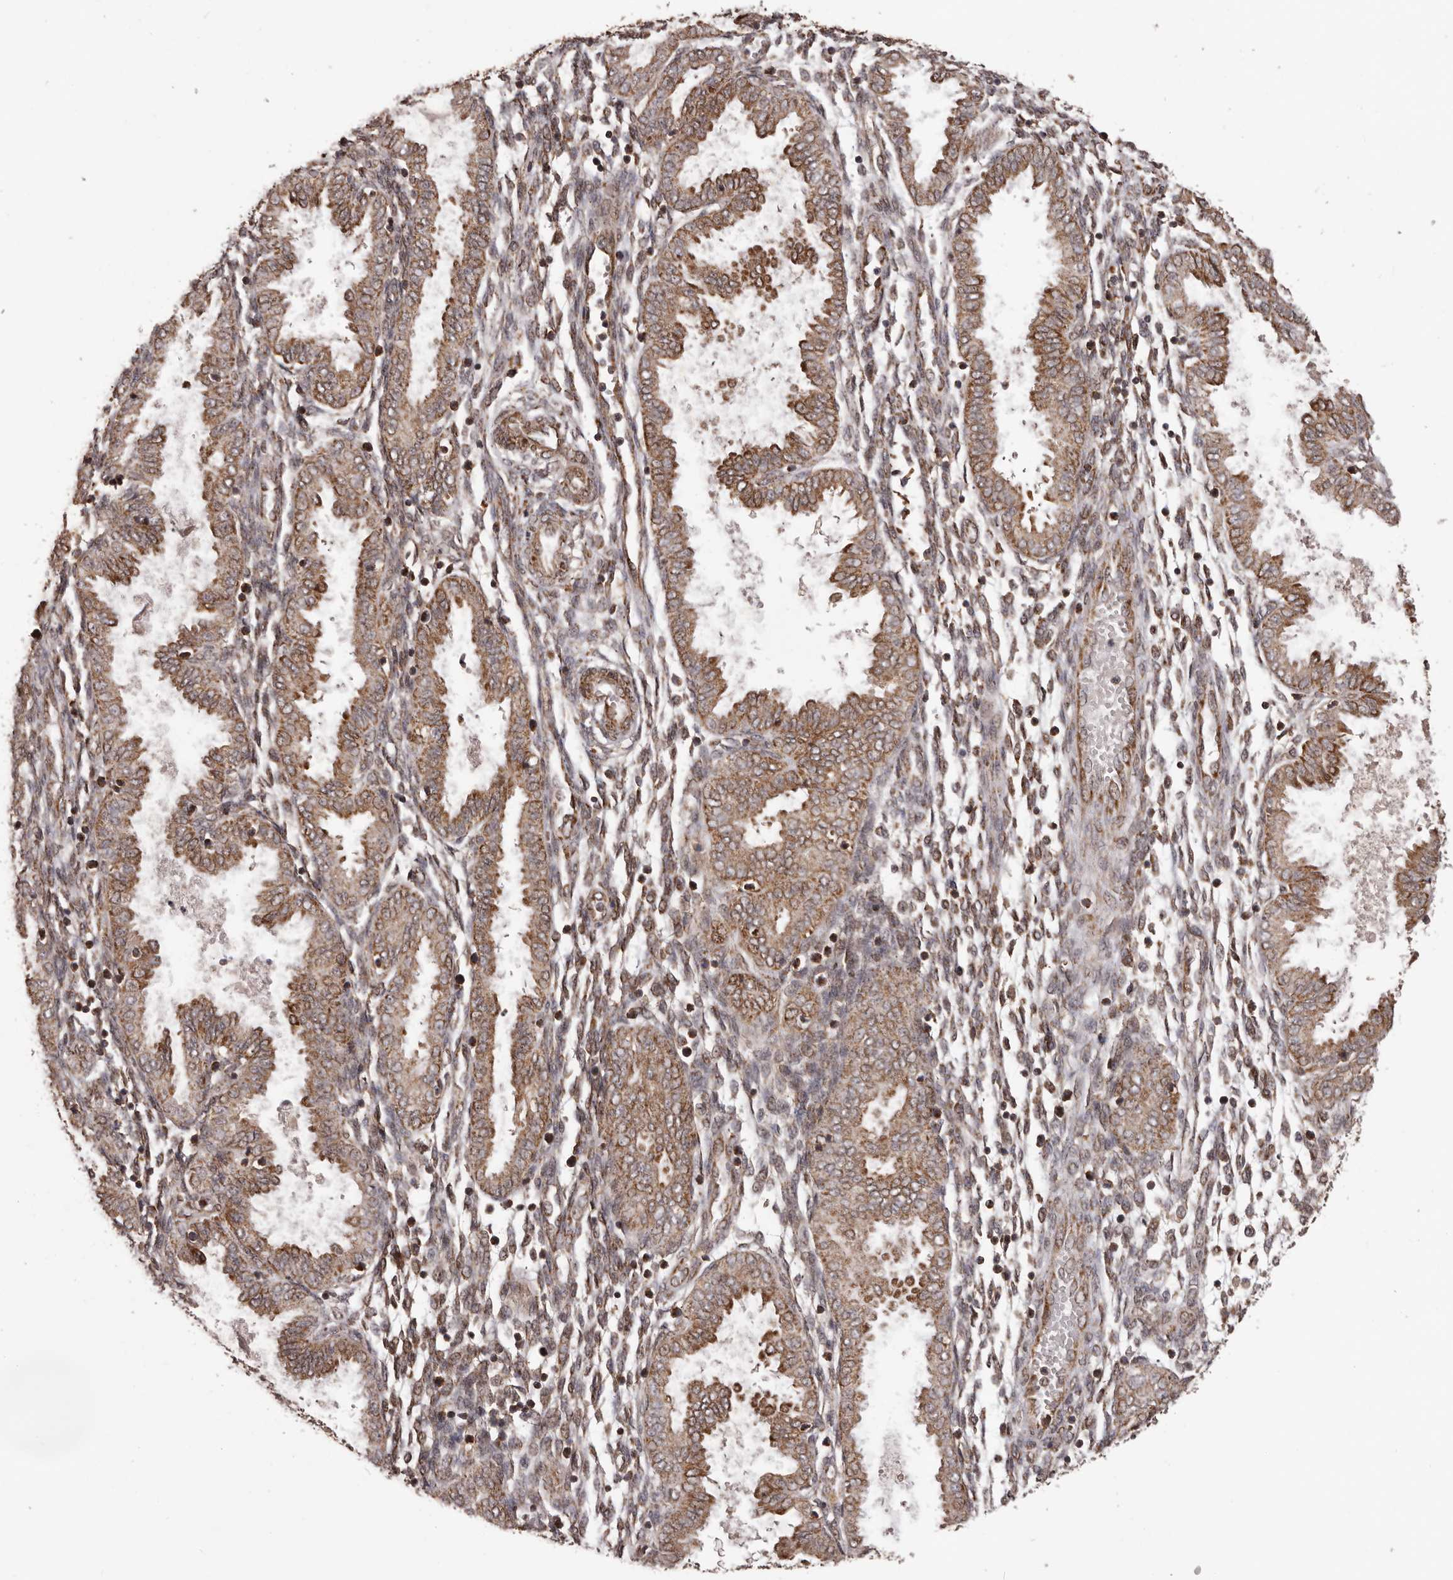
{"staining": {"intensity": "moderate", "quantity": ">75%", "location": "cytoplasmic/membranous"}, "tissue": "endometrium", "cell_type": "Cells in endometrial stroma", "image_type": "normal", "snomed": [{"axis": "morphology", "description": "Normal tissue, NOS"}, {"axis": "topography", "description": "Endometrium"}], "caption": "Endometrium stained with immunohistochemistry (IHC) exhibits moderate cytoplasmic/membranous positivity in about >75% of cells in endometrial stroma. (brown staining indicates protein expression, while blue staining denotes nuclei).", "gene": "CHRM2", "patient": {"sex": "female", "age": 33}}